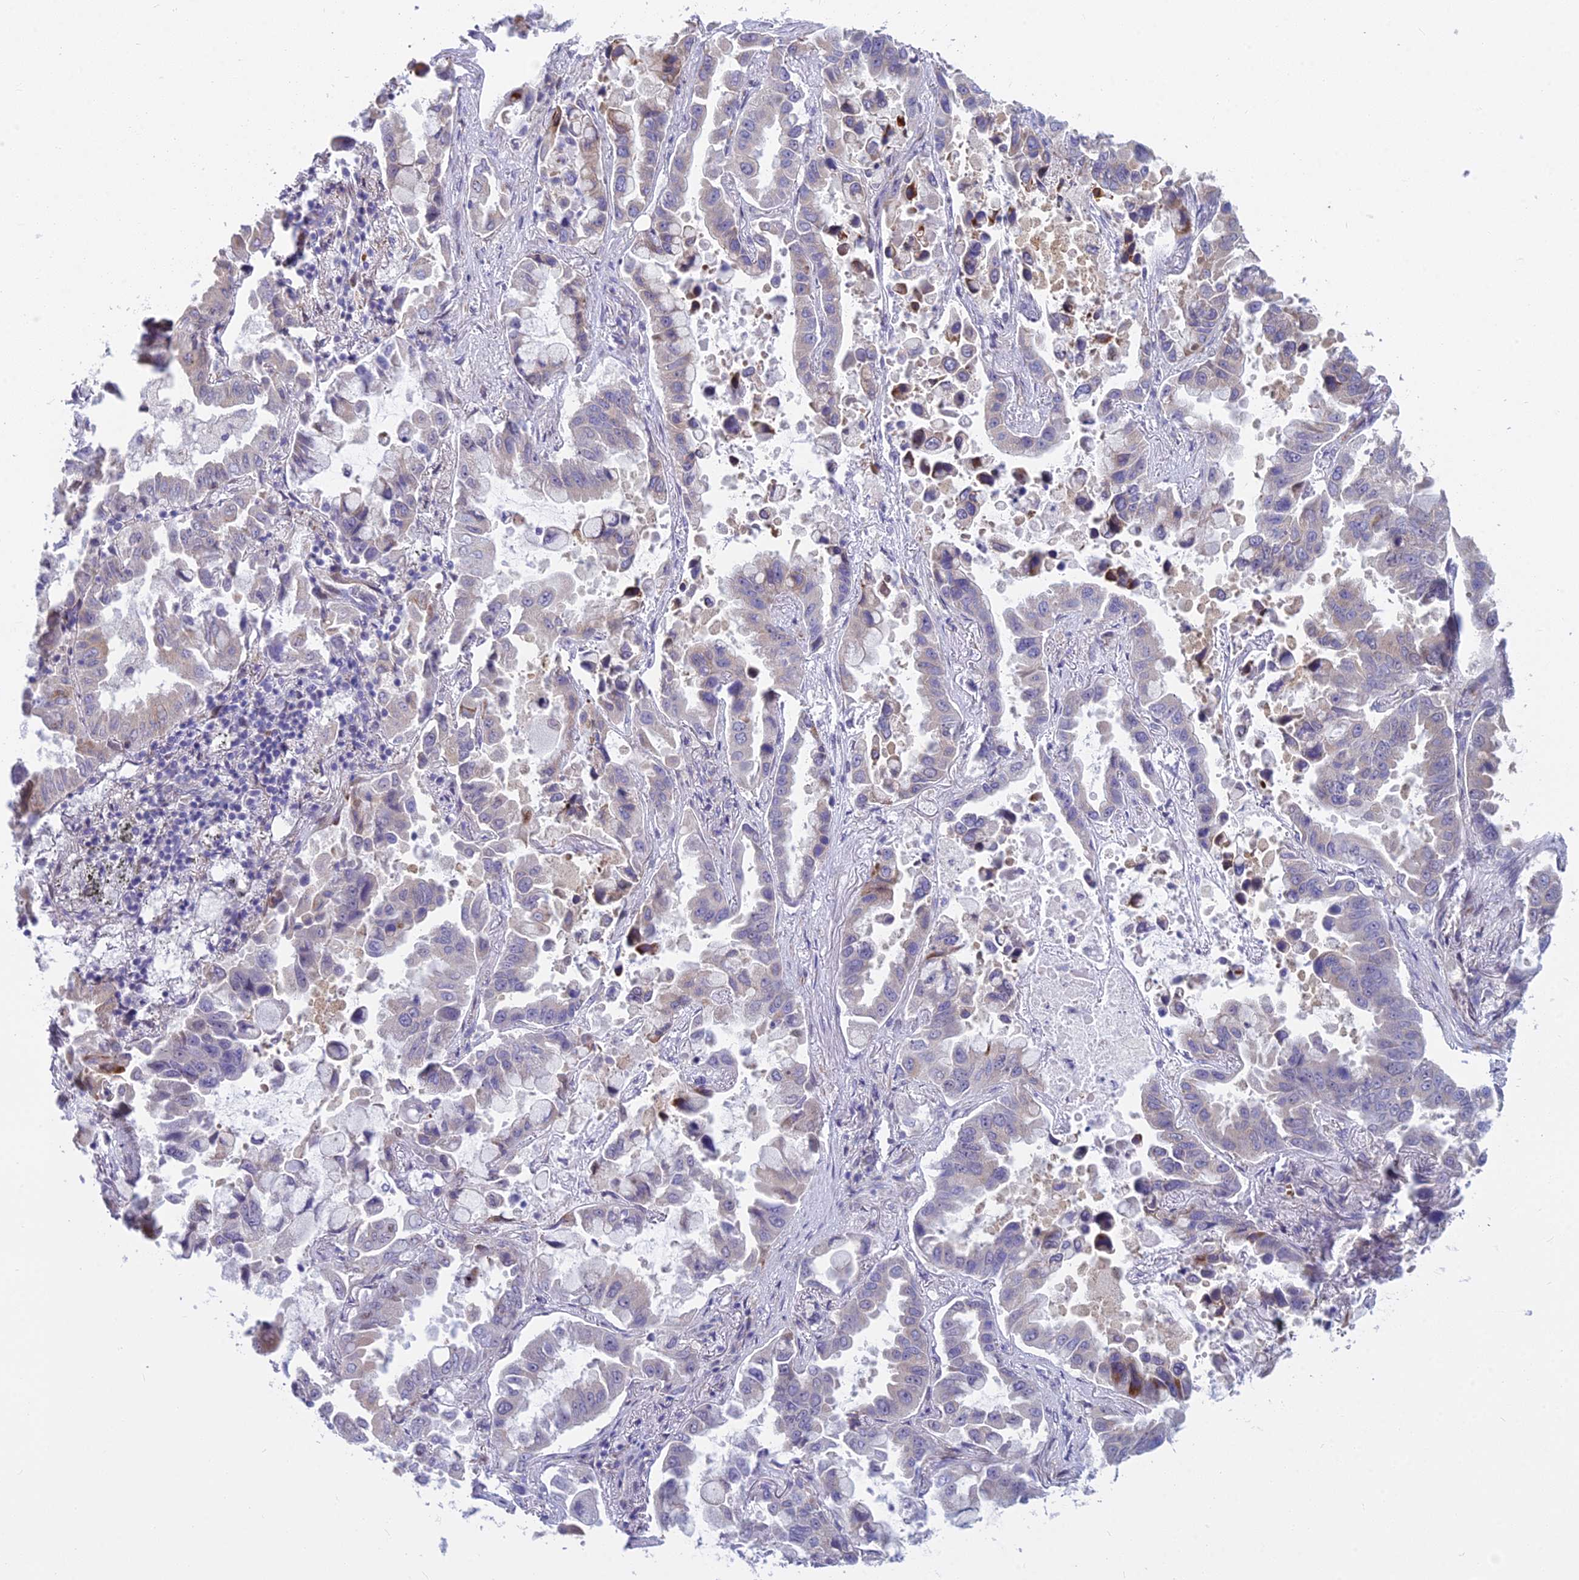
{"staining": {"intensity": "weak", "quantity": "<25%", "location": "cytoplasmic/membranous"}, "tissue": "lung cancer", "cell_type": "Tumor cells", "image_type": "cancer", "snomed": [{"axis": "morphology", "description": "Adenocarcinoma, NOS"}, {"axis": "topography", "description": "Lung"}], "caption": "The micrograph reveals no significant staining in tumor cells of lung adenocarcinoma. Brightfield microscopy of immunohistochemistry stained with DAB (3,3'-diaminobenzidine) (brown) and hematoxylin (blue), captured at high magnification.", "gene": "PCDHB14", "patient": {"sex": "male", "age": 64}}